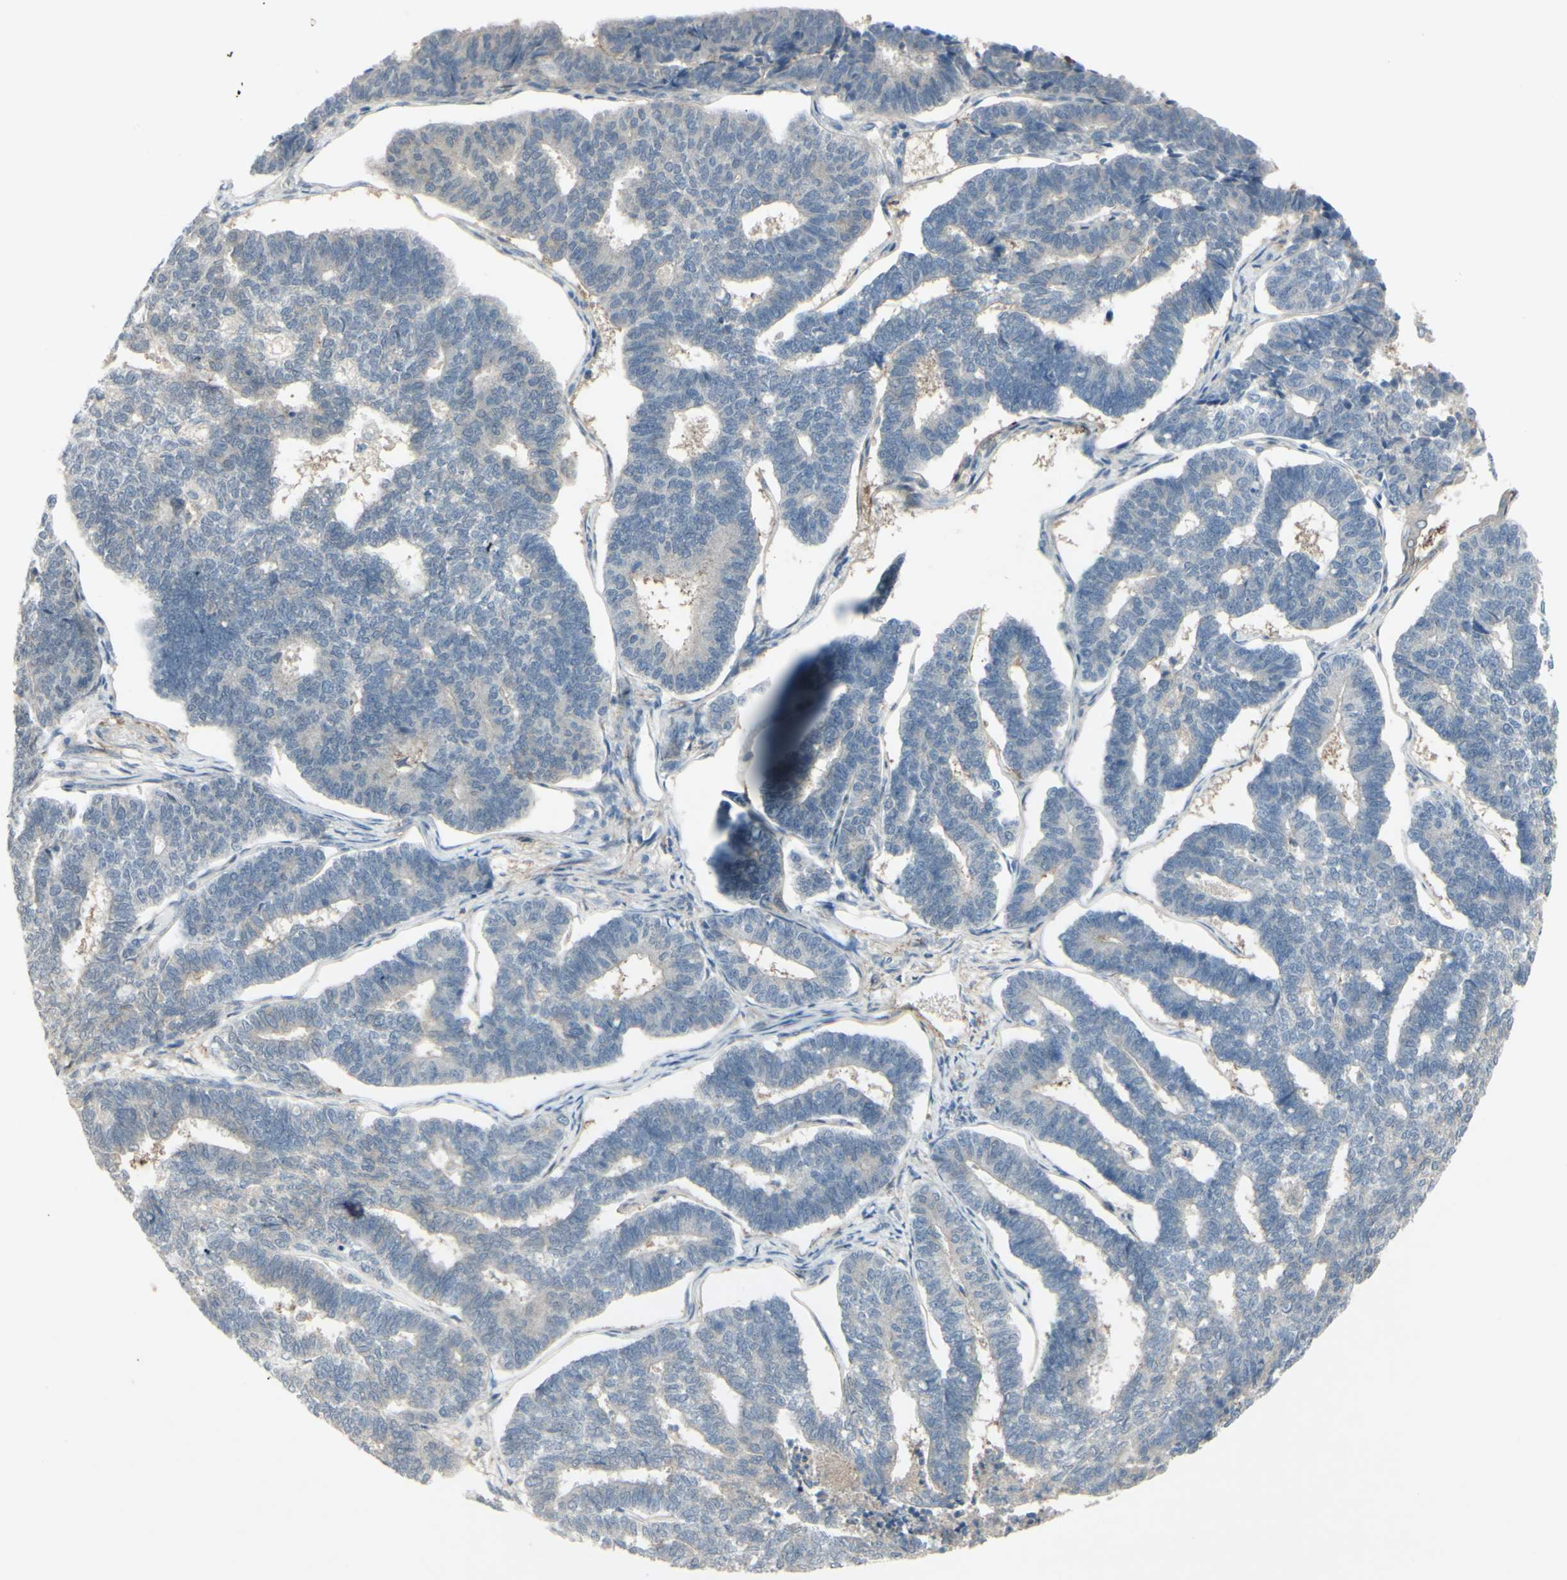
{"staining": {"intensity": "negative", "quantity": "none", "location": "none"}, "tissue": "endometrial cancer", "cell_type": "Tumor cells", "image_type": "cancer", "snomed": [{"axis": "morphology", "description": "Adenocarcinoma, NOS"}, {"axis": "topography", "description": "Endometrium"}], "caption": "Immunohistochemistry micrograph of neoplastic tissue: endometrial cancer (adenocarcinoma) stained with DAB reveals no significant protein staining in tumor cells.", "gene": "ETNK1", "patient": {"sex": "female", "age": 70}}